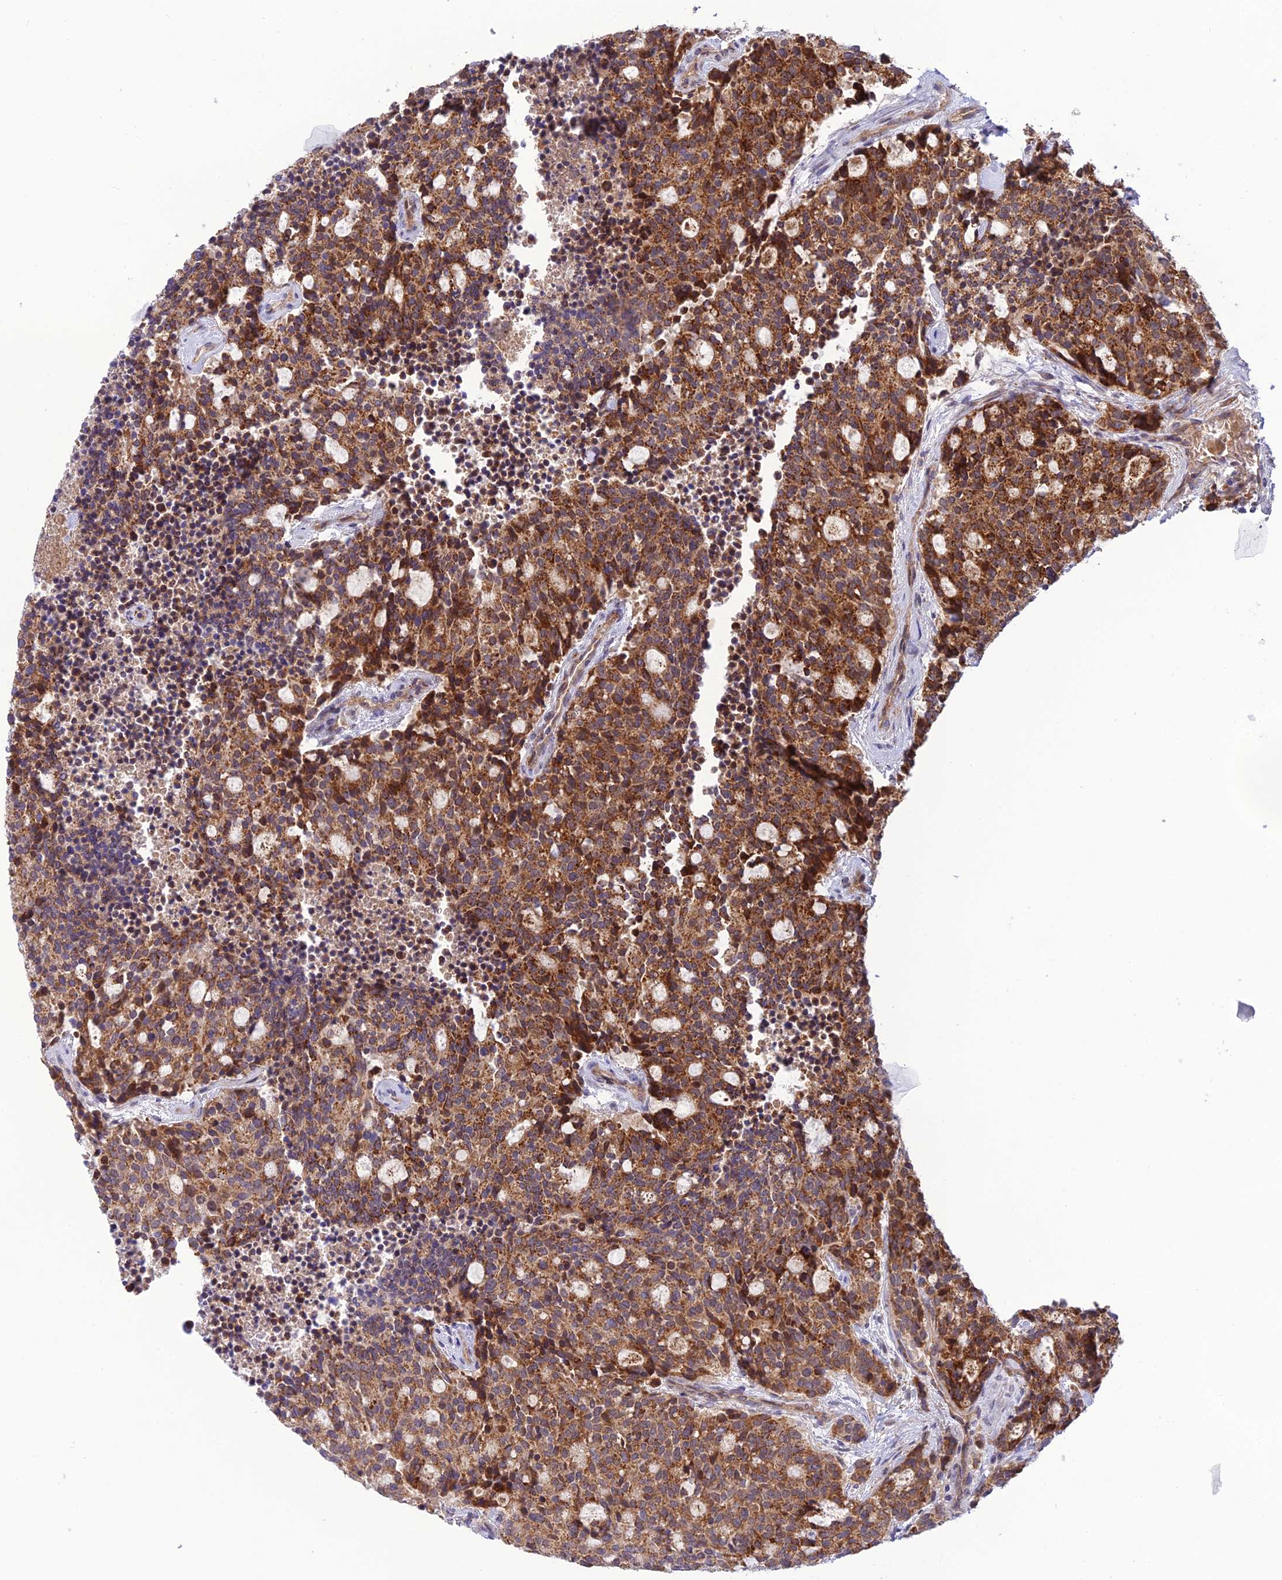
{"staining": {"intensity": "moderate", "quantity": ">75%", "location": "cytoplasmic/membranous"}, "tissue": "carcinoid", "cell_type": "Tumor cells", "image_type": "cancer", "snomed": [{"axis": "morphology", "description": "Carcinoid, malignant, NOS"}, {"axis": "topography", "description": "Pancreas"}], "caption": "Carcinoid (malignant) stained with a brown dye displays moderate cytoplasmic/membranous positive positivity in approximately >75% of tumor cells.", "gene": "UROS", "patient": {"sex": "female", "age": 54}}